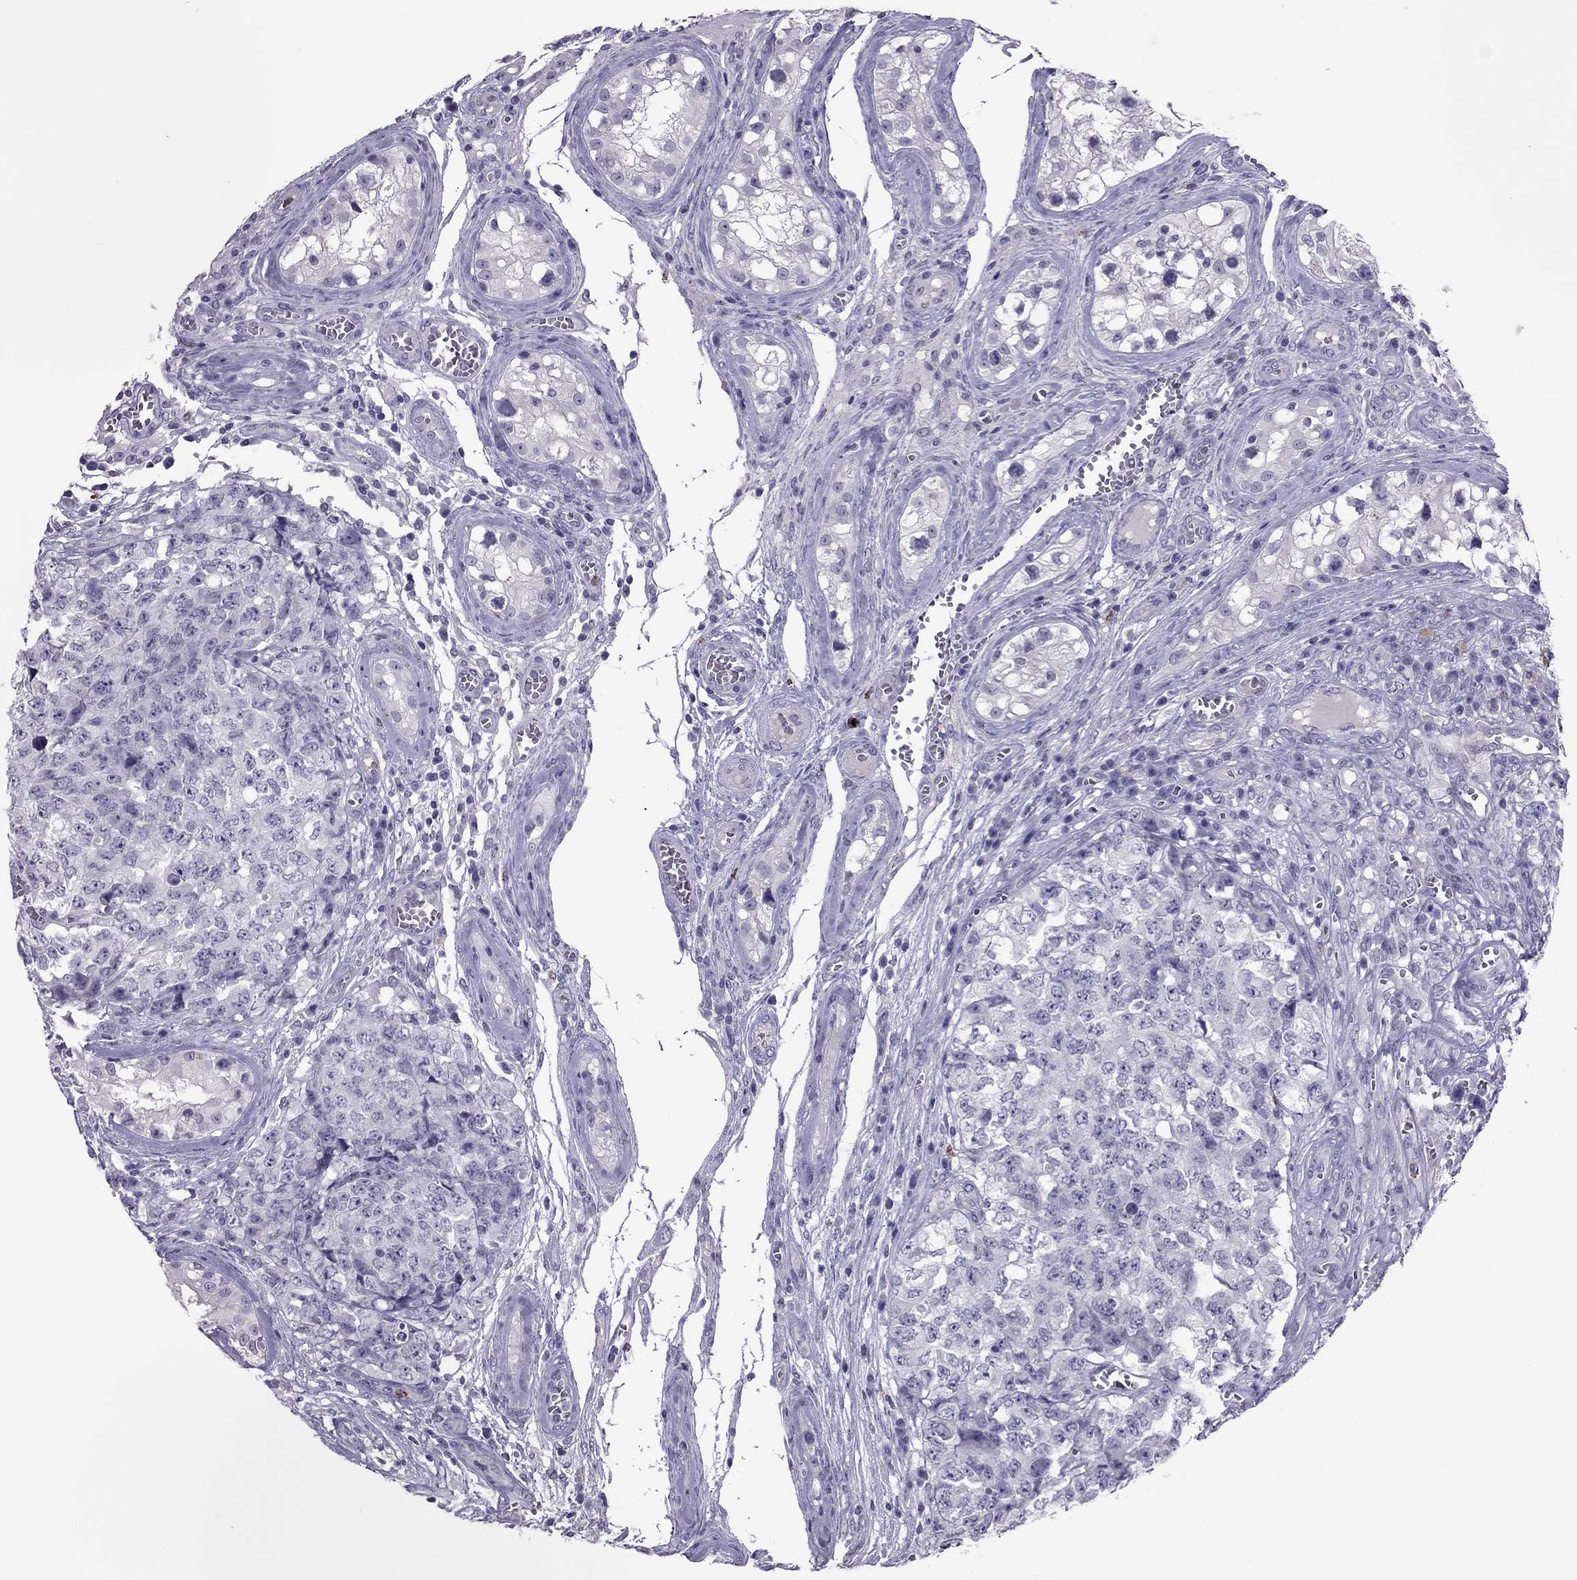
{"staining": {"intensity": "negative", "quantity": "none", "location": "none"}, "tissue": "testis cancer", "cell_type": "Tumor cells", "image_type": "cancer", "snomed": [{"axis": "morphology", "description": "Carcinoma, Embryonal, NOS"}, {"axis": "topography", "description": "Testis"}], "caption": "A high-resolution histopathology image shows immunohistochemistry staining of embryonal carcinoma (testis), which reveals no significant expression in tumor cells.", "gene": "CCL27", "patient": {"sex": "male", "age": 23}}